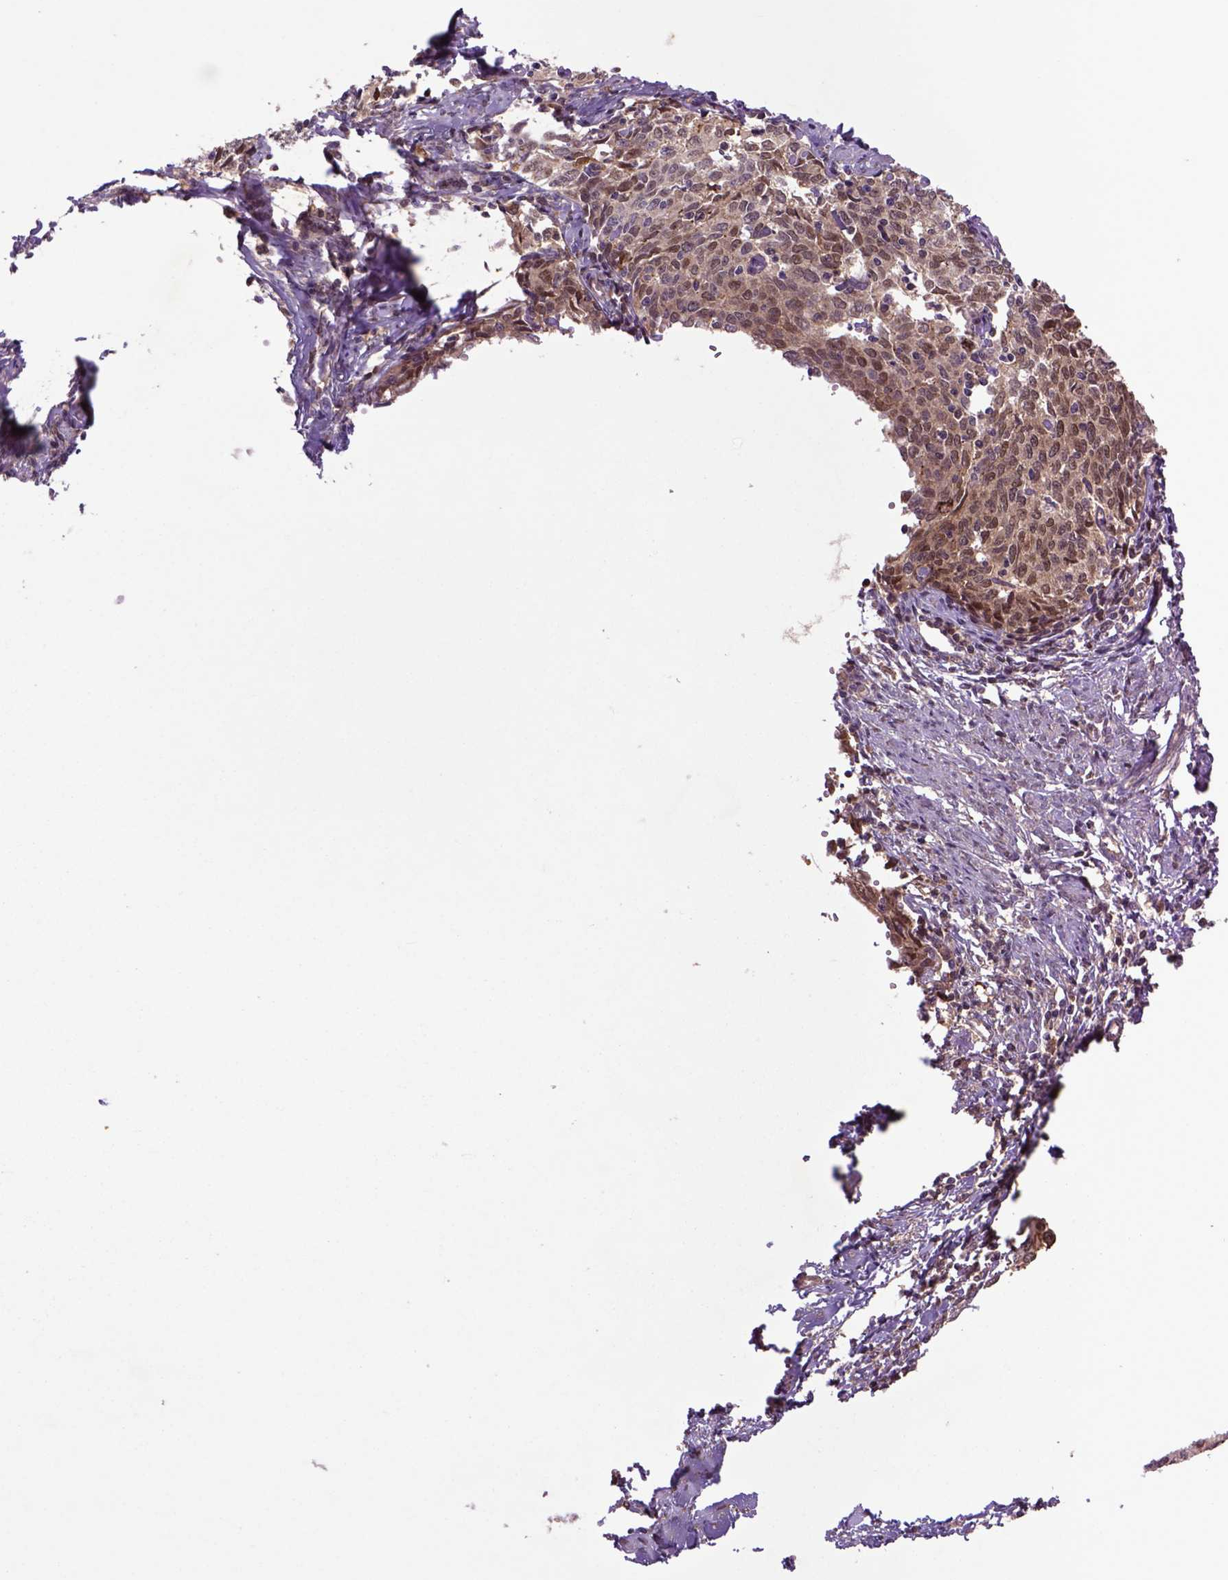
{"staining": {"intensity": "moderate", "quantity": ">75%", "location": "cytoplasmic/membranous,nuclear"}, "tissue": "cervical cancer", "cell_type": "Tumor cells", "image_type": "cancer", "snomed": [{"axis": "morphology", "description": "Squamous cell carcinoma, NOS"}, {"axis": "topography", "description": "Cervix"}], "caption": "The immunohistochemical stain shows moderate cytoplasmic/membranous and nuclear expression in tumor cells of cervical cancer (squamous cell carcinoma) tissue.", "gene": "HSPBP1", "patient": {"sex": "female", "age": 62}}